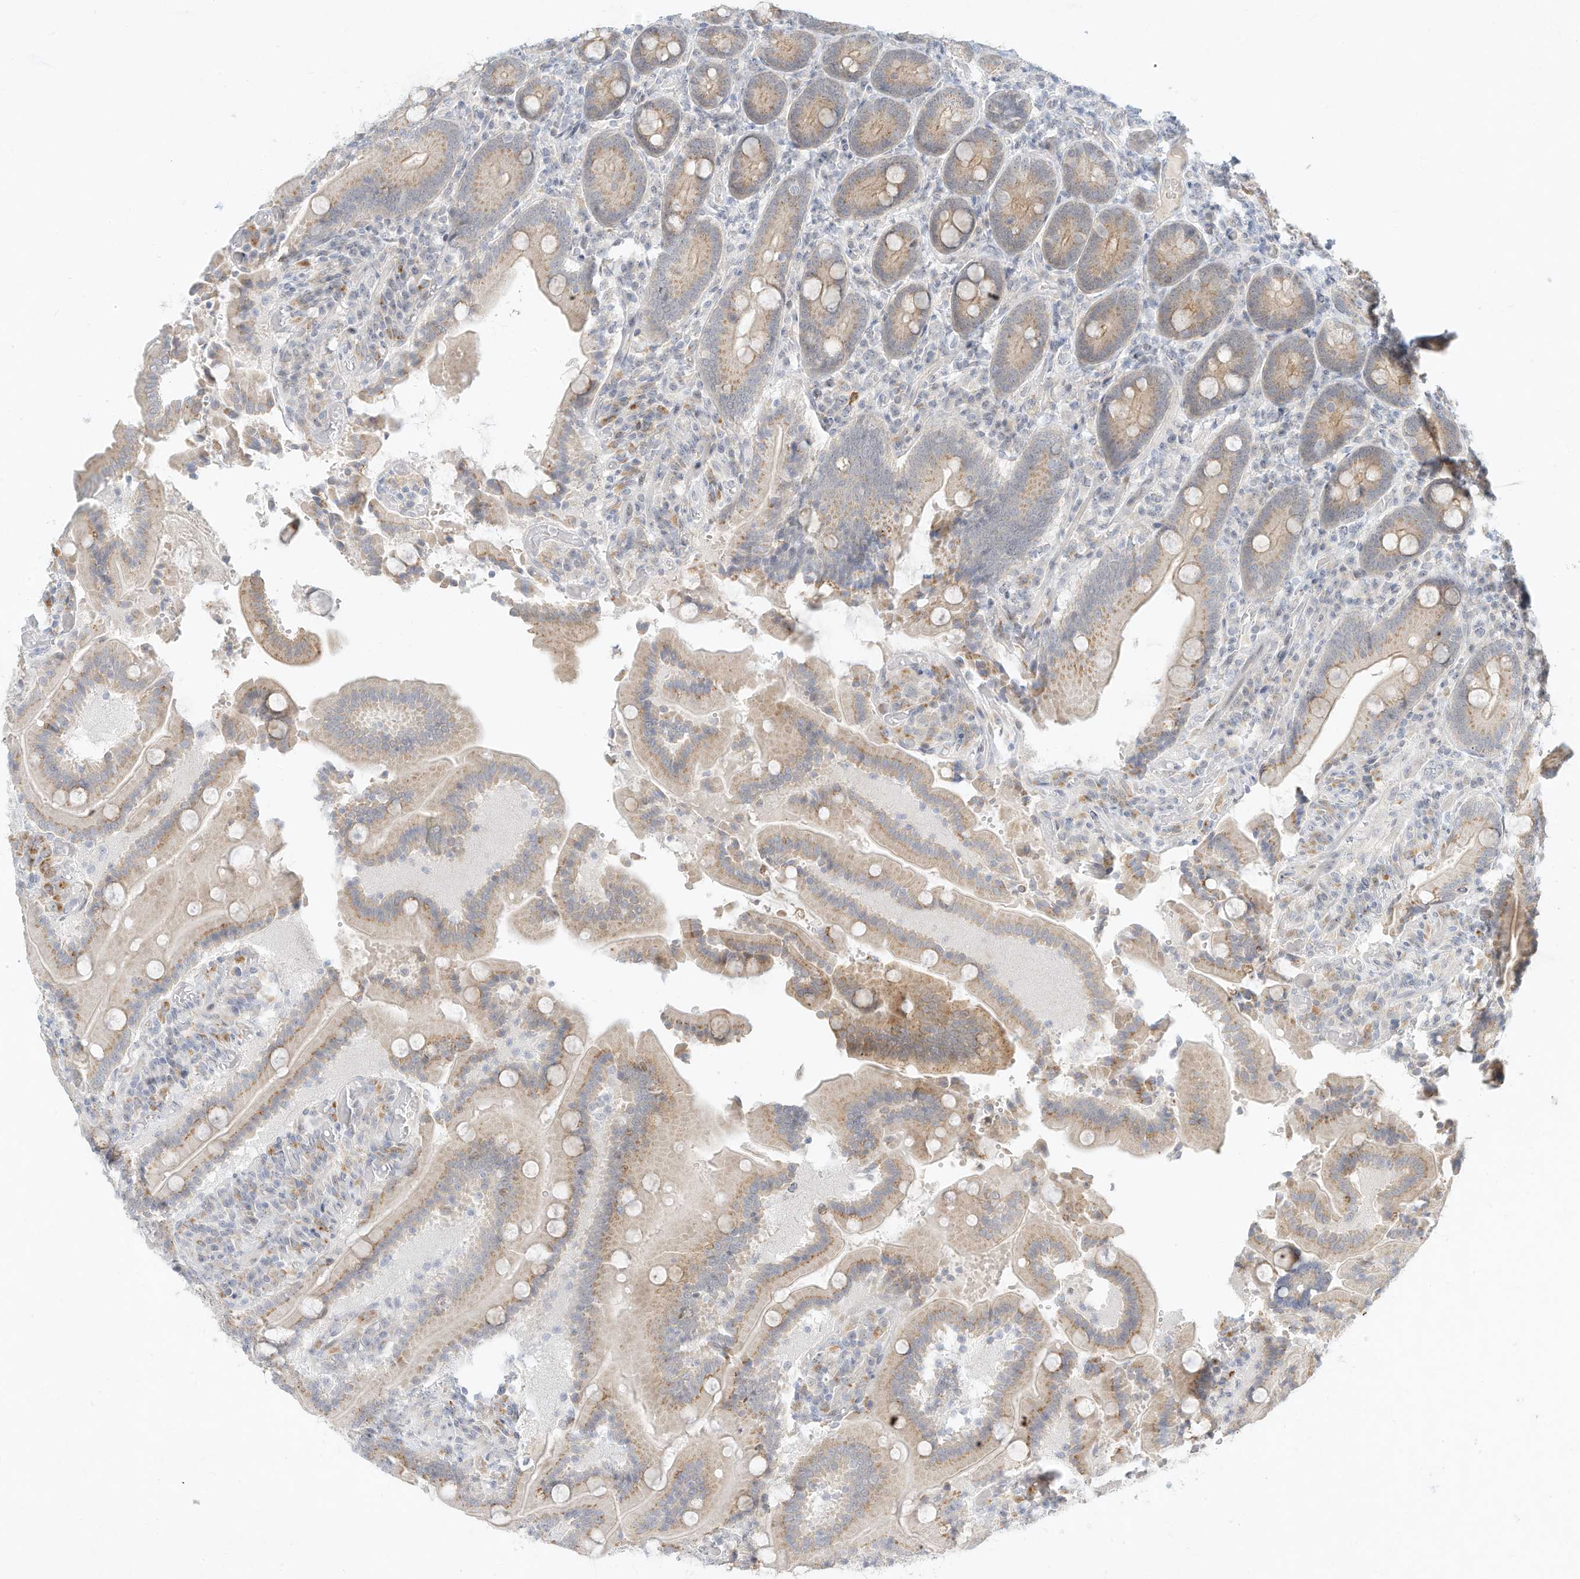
{"staining": {"intensity": "moderate", "quantity": ">75%", "location": "cytoplasmic/membranous"}, "tissue": "duodenum", "cell_type": "Glandular cells", "image_type": "normal", "snomed": [{"axis": "morphology", "description": "Normal tissue, NOS"}, {"axis": "topography", "description": "Duodenum"}], "caption": "Brown immunohistochemical staining in benign human duodenum exhibits moderate cytoplasmic/membranous expression in approximately >75% of glandular cells.", "gene": "PAK6", "patient": {"sex": "female", "age": 62}}